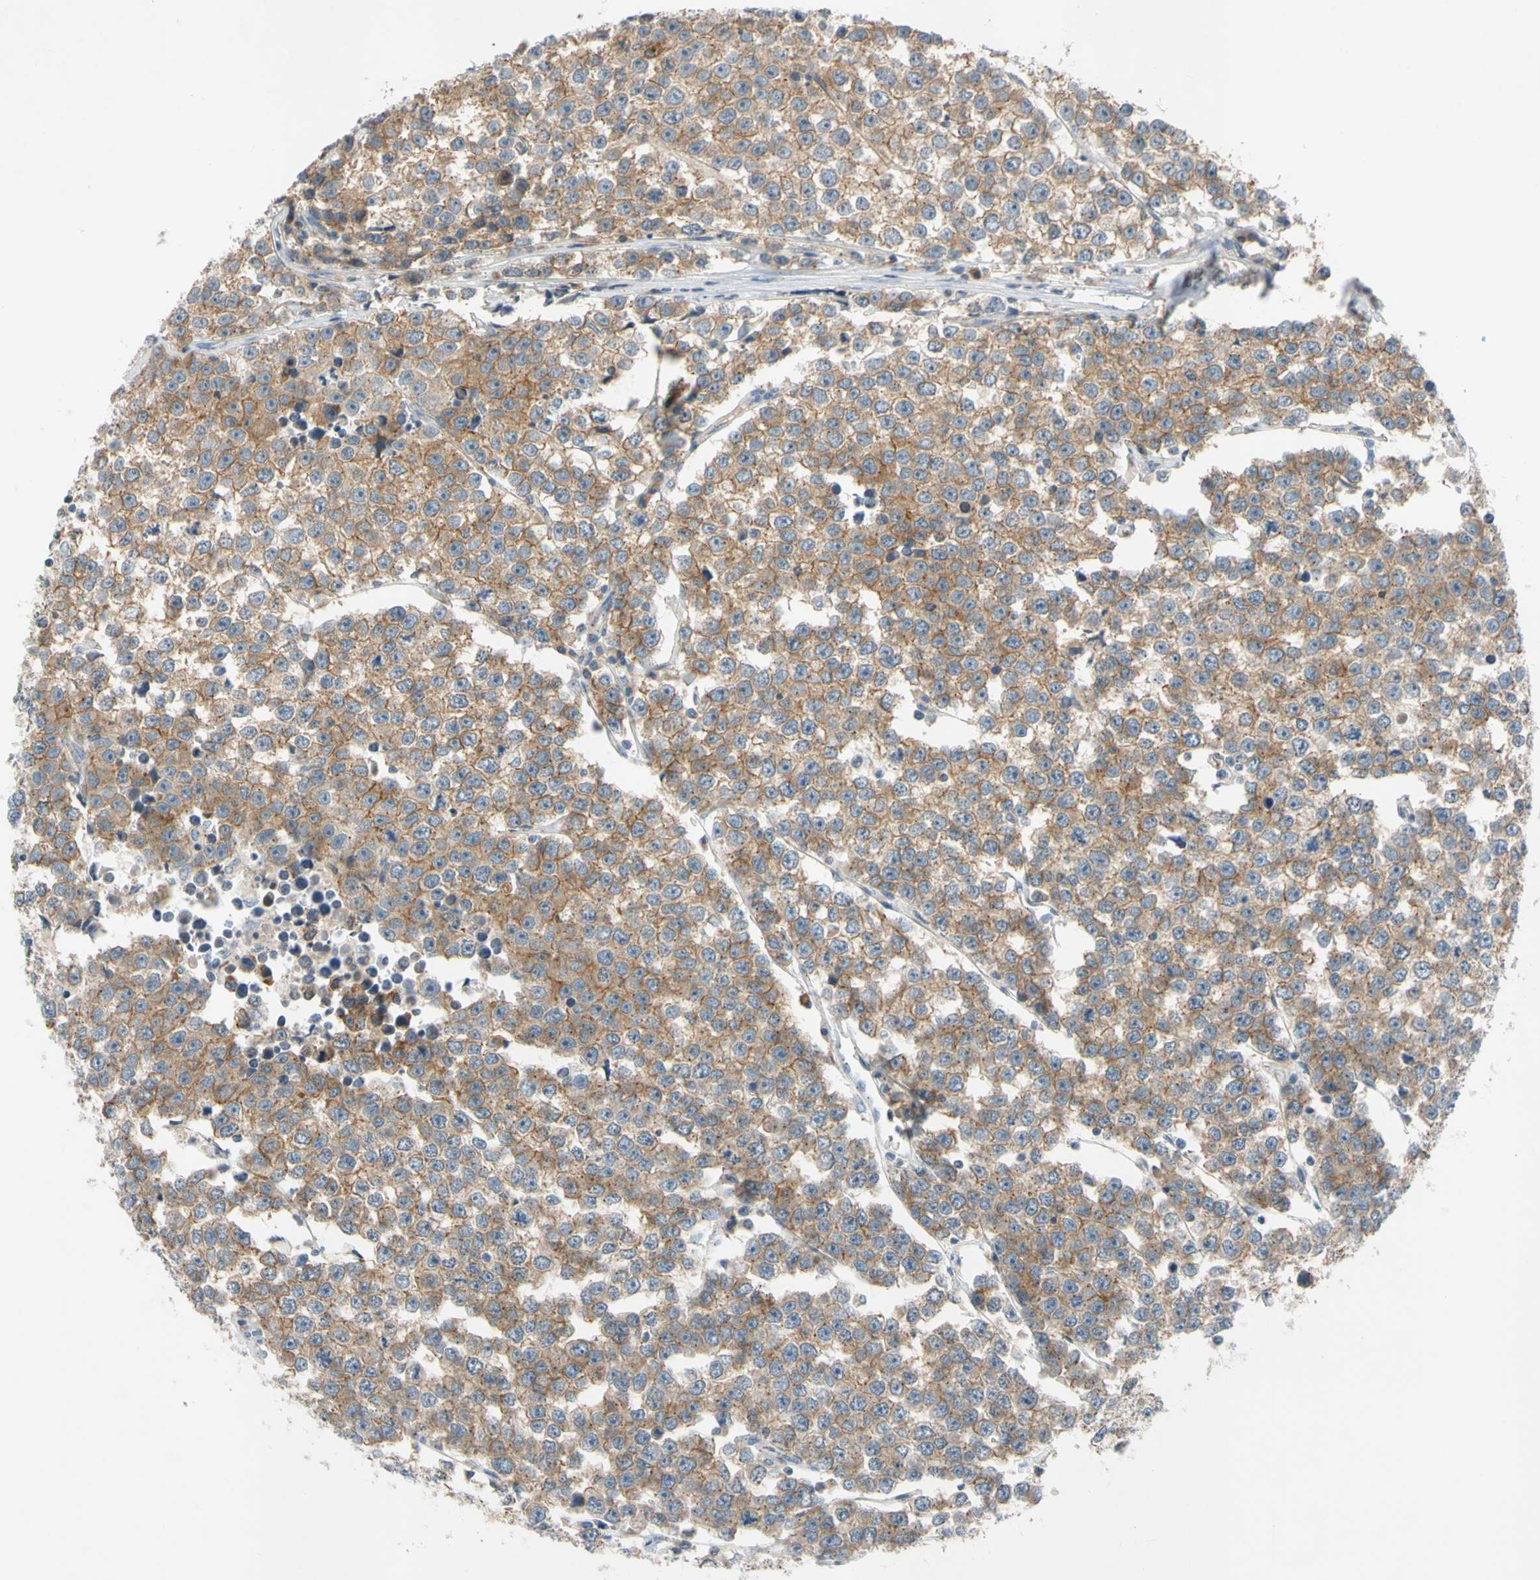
{"staining": {"intensity": "weak", "quantity": ">75%", "location": "cytoplasmic/membranous"}, "tissue": "testis cancer", "cell_type": "Tumor cells", "image_type": "cancer", "snomed": [{"axis": "morphology", "description": "Seminoma, NOS"}, {"axis": "morphology", "description": "Carcinoma, Embryonal, NOS"}, {"axis": "topography", "description": "Testis"}], "caption": "Human testis cancer stained with a protein marker displays weak staining in tumor cells.", "gene": "ADD2", "patient": {"sex": "male", "age": 52}}